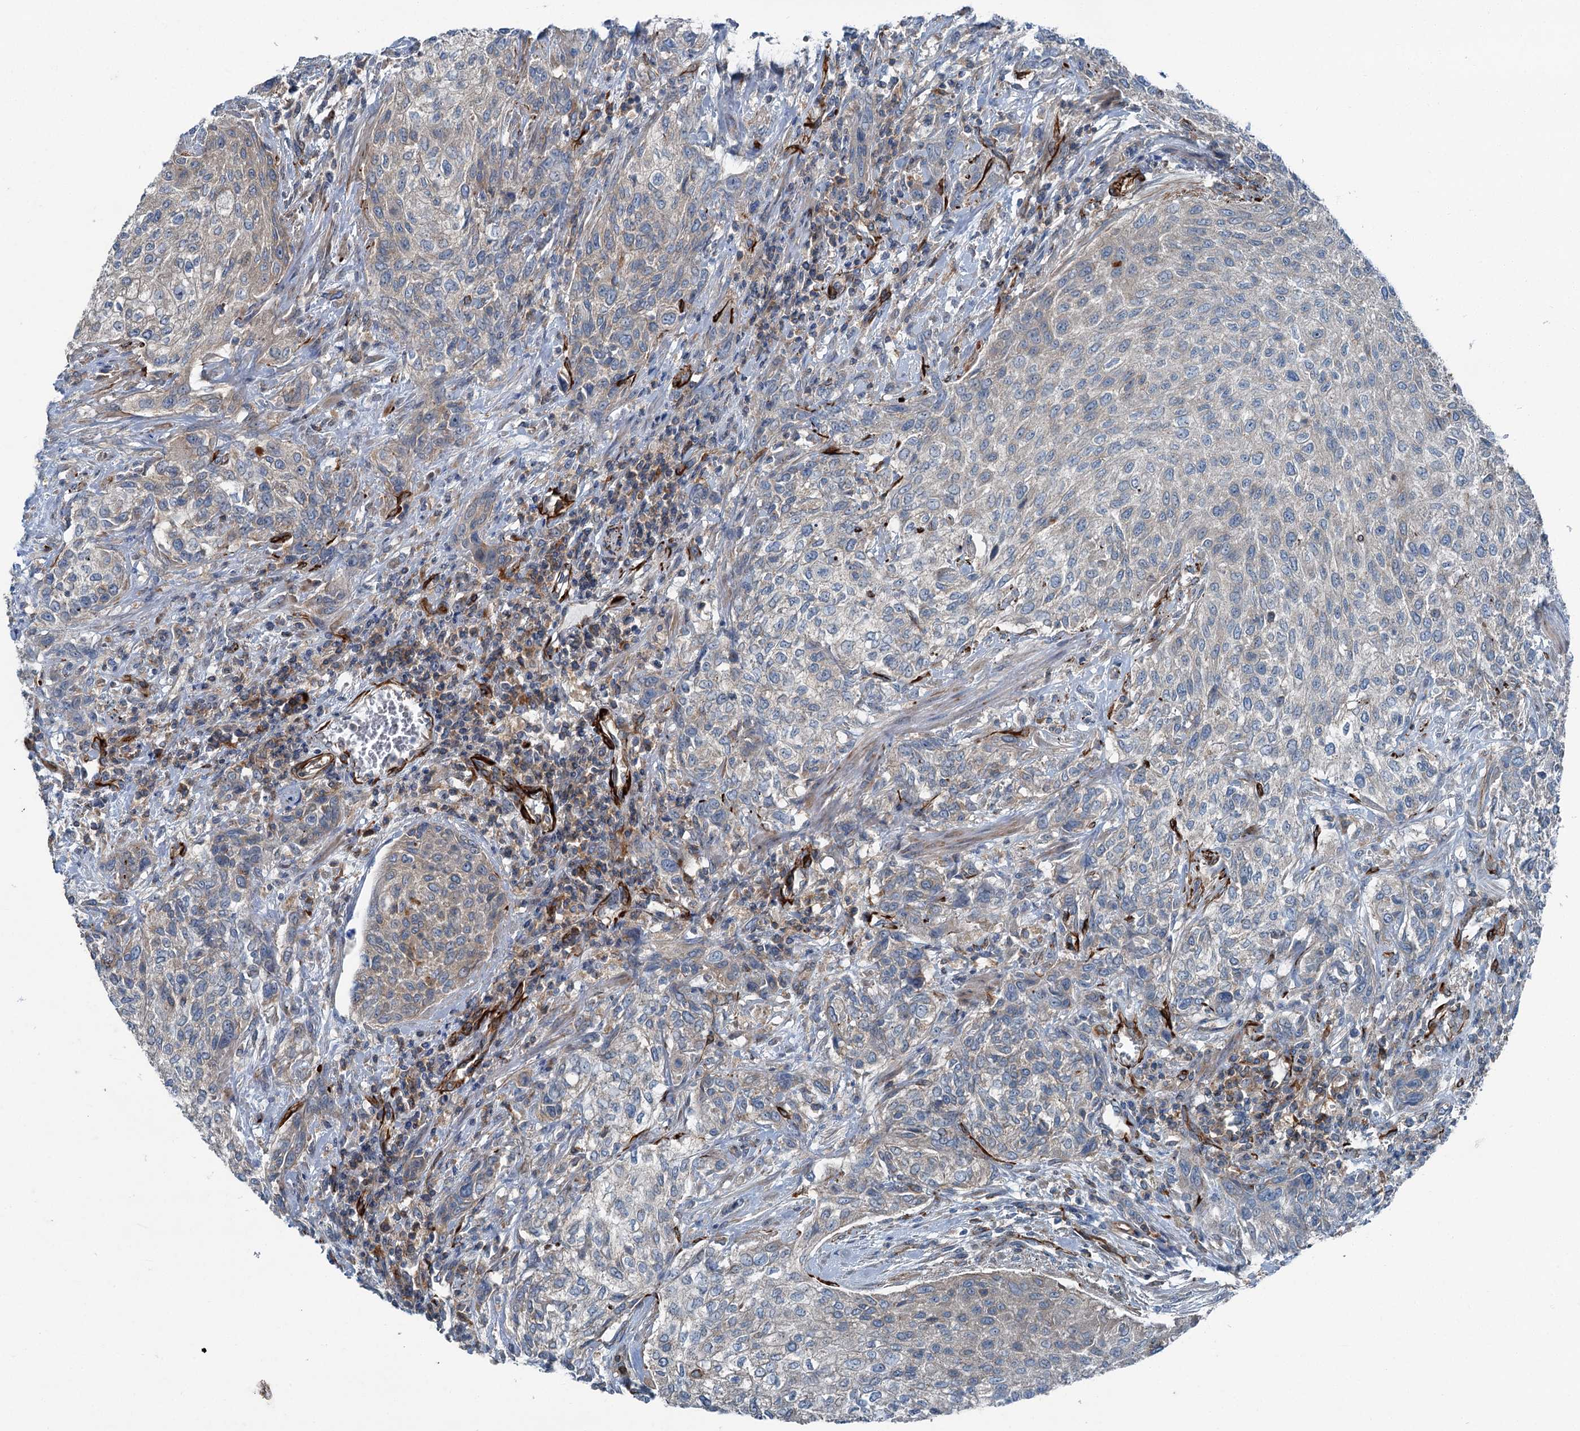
{"staining": {"intensity": "weak", "quantity": "25%-75%", "location": "cytoplasmic/membranous"}, "tissue": "urothelial cancer", "cell_type": "Tumor cells", "image_type": "cancer", "snomed": [{"axis": "morphology", "description": "Normal tissue, NOS"}, {"axis": "morphology", "description": "Urothelial carcinoma, NOS"}, {"axis": "topography", "description": "Urinary bladder"}, {"axis": "topography", "description": "Peripheral nerve tissue"}], "caption": "A low amount of weak cytoplasmic/membranous expression is identified in about 25%-75% of tumor cells in urothelial cancer tissue.", "gene": "AXL", "patient": {"sex": "male", "age": 35}}